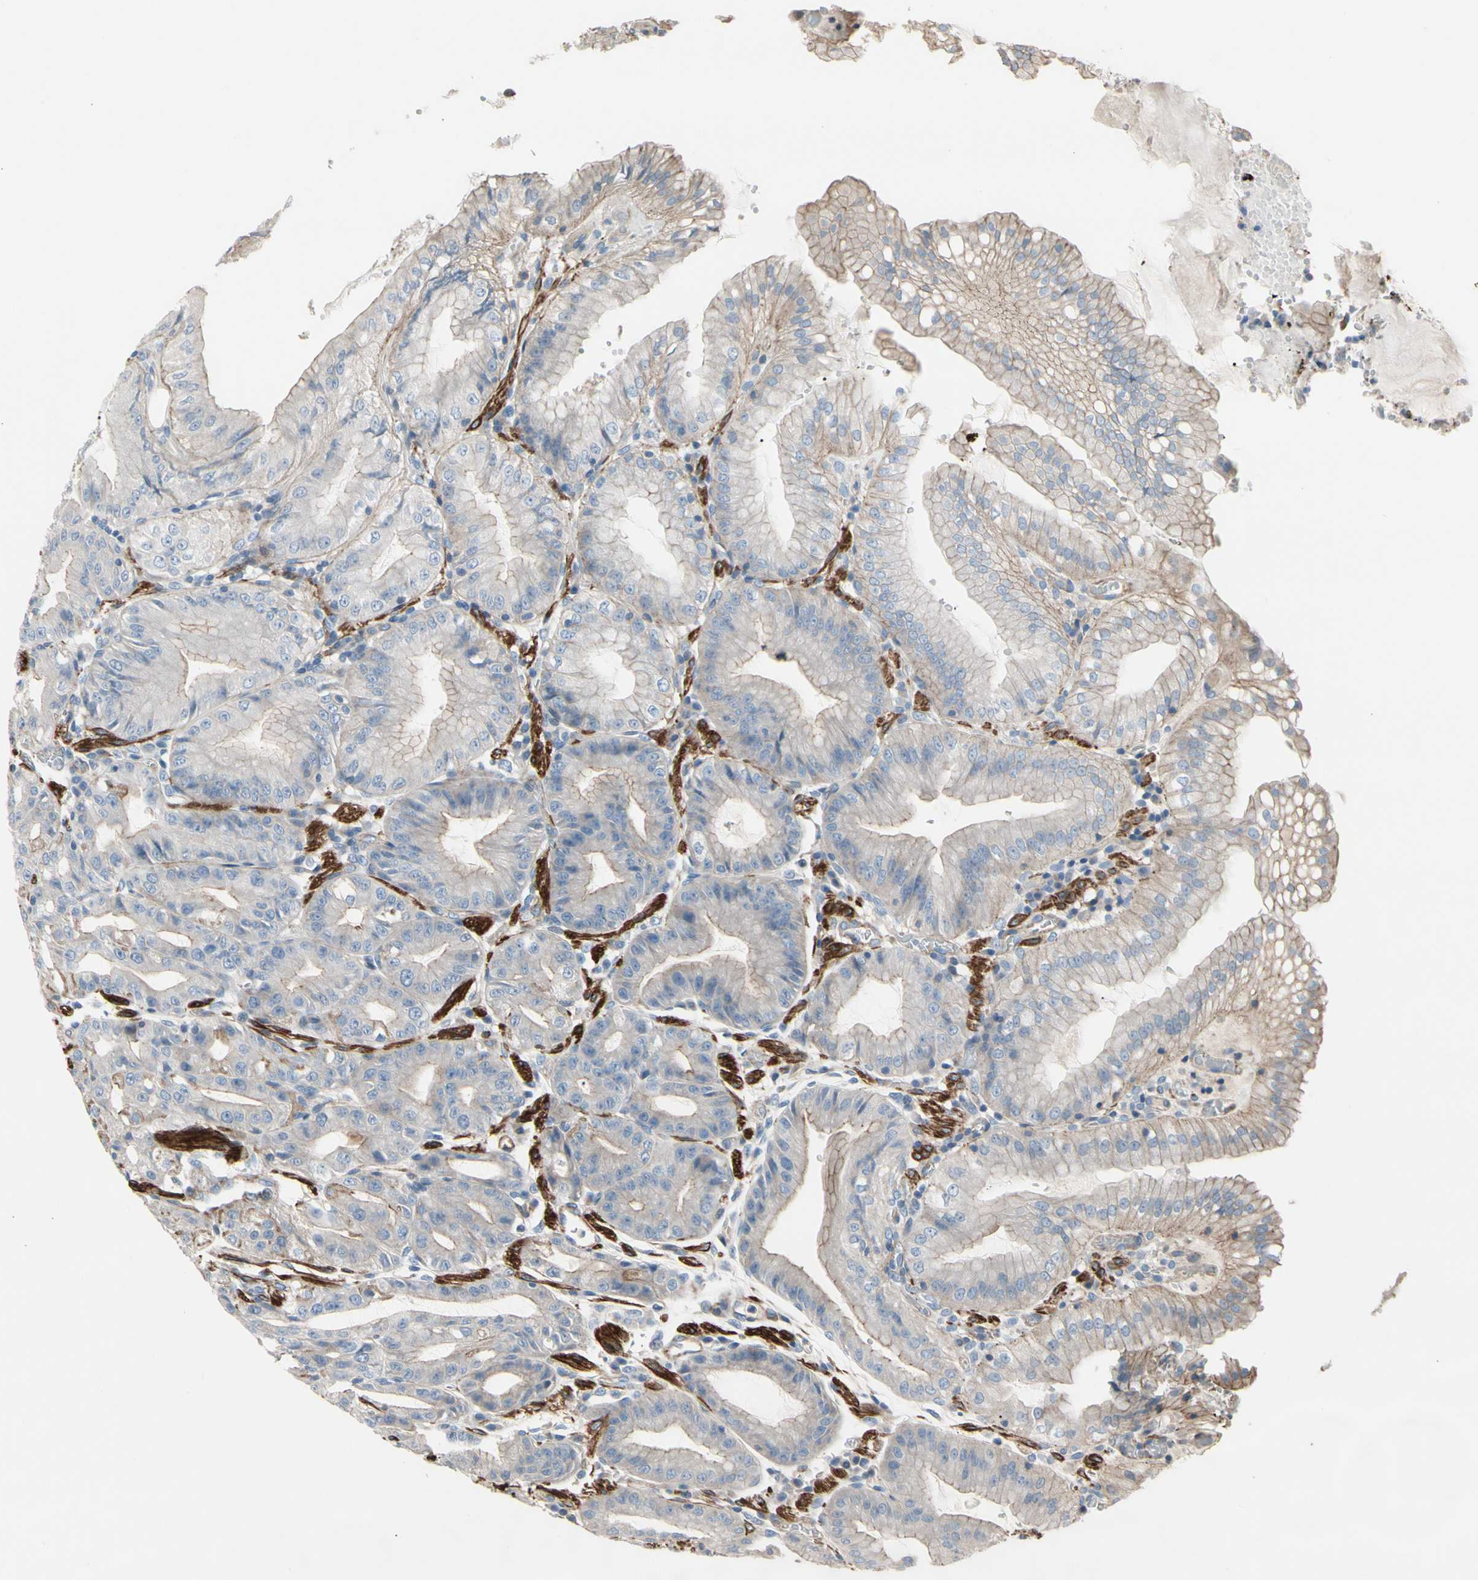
{"staining": {"intensity": "moderate", "quantity": "25%-75%", "location": "cytoplasmic/membranous"}, "tissue": "stomach", "cell_type": "Glandular cells", "image_type": "normal", "snomed": [{"axis": "morphology", "description": "Normal tissue, NOS"}, {"axis": "topography", "description": "Stomach, lower"}], "caption": "Immunohistochemistry image of normal stomach: stomach stained using immunohistochemistry exhibits medium levels of moderate protein expression localized specifically in the cytoplasmic/membranous of glandular cells, appearing as a cytoplasmic/membranous brown color.", "gene": "TPM1", "patient": {"sex": "male", "age": 71}}